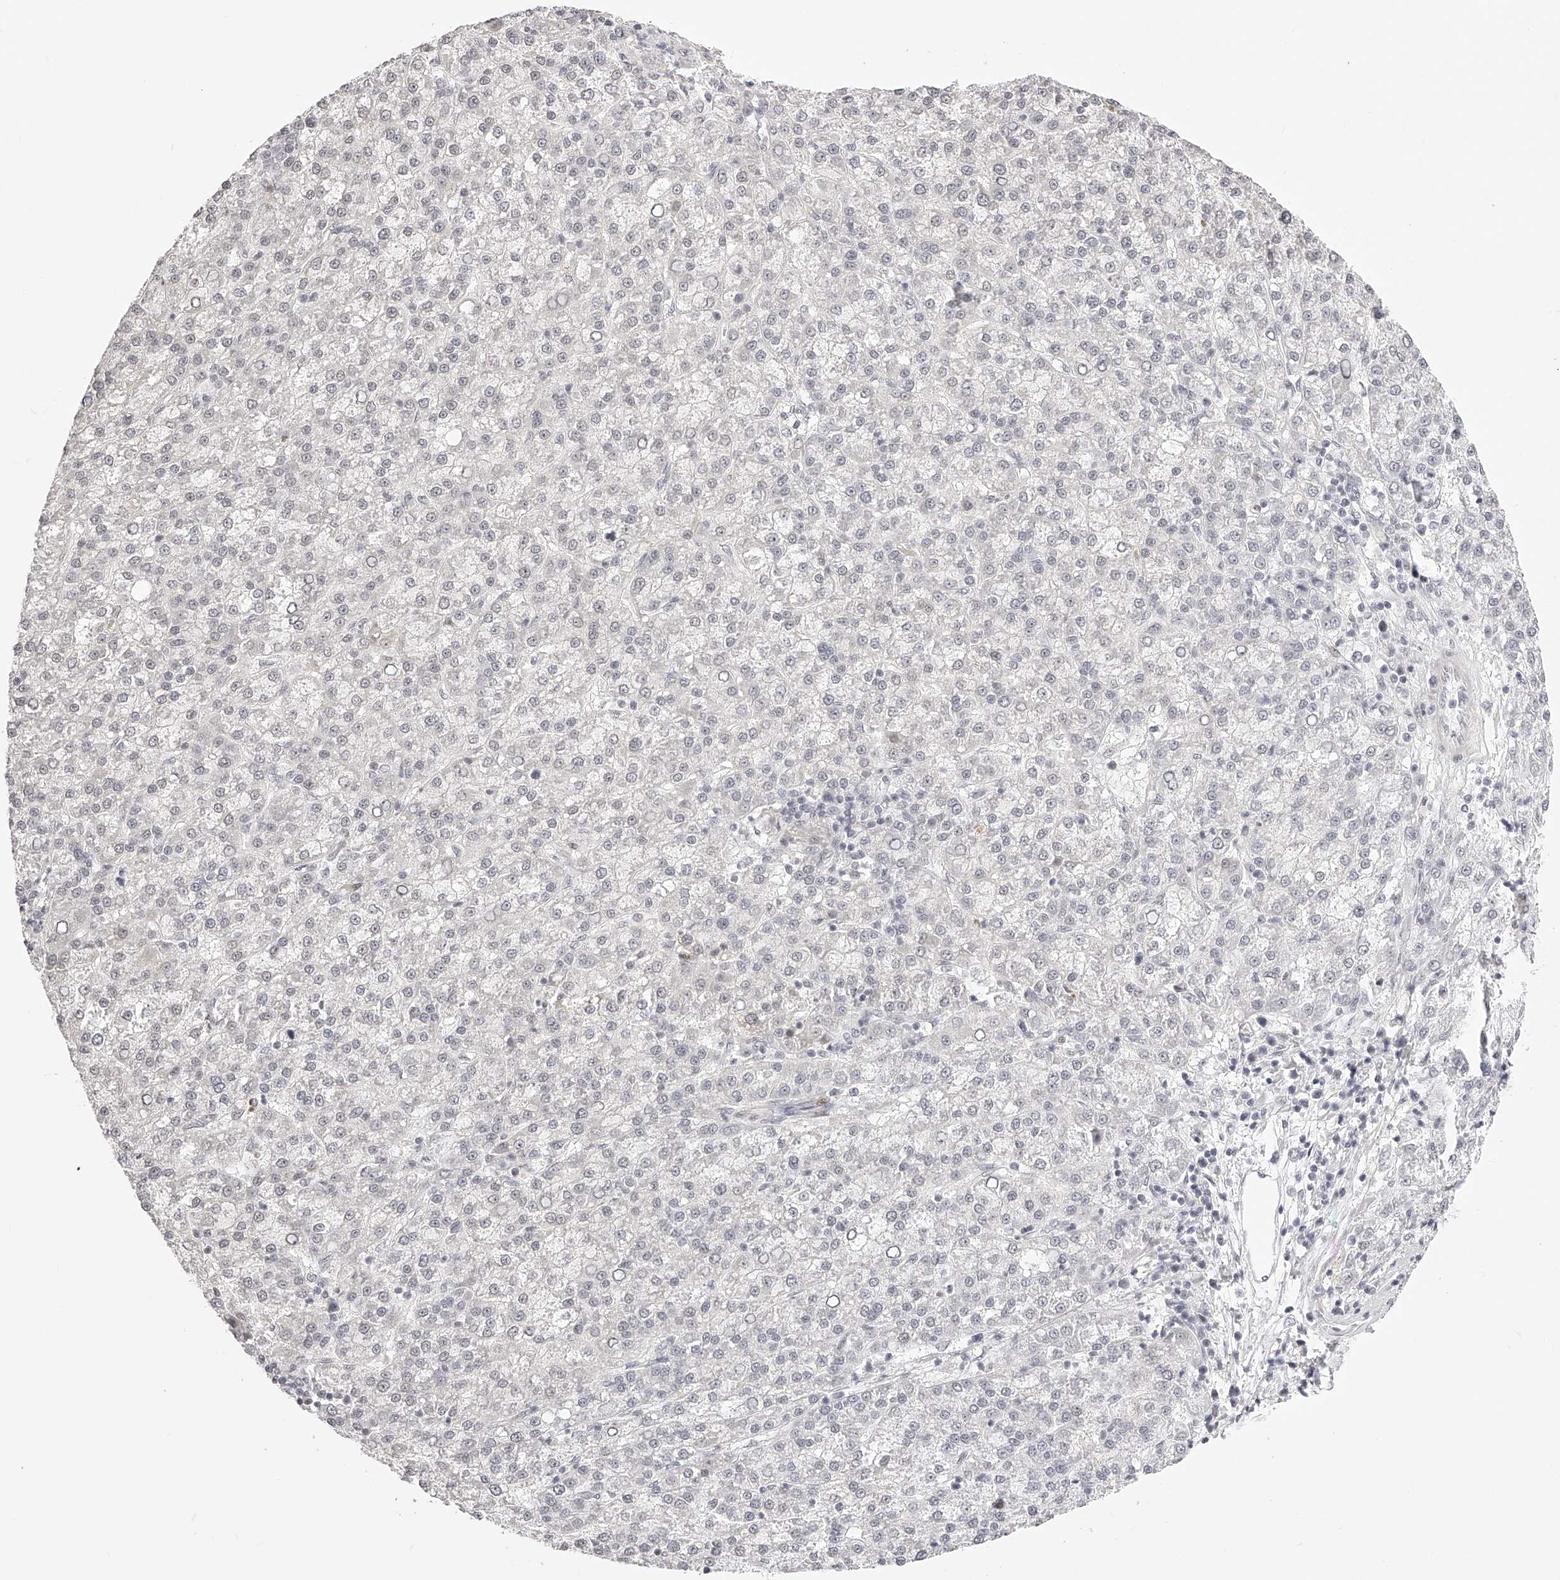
{"staining": {"intensity": "negative", "quantity": "none", "location": "none"}, "tissue": "liver cancer", "cell_type": "Tumor cells", "image_type": "cancer", "snomed": [{"axis": "morphology", "description": "Carcinoma, Hepatocellular, NOS"}, {"axis": "topography", "description": "Liver"}], "caption": "Immunohistochemistry of hepatocellular carcinoma (liver) displays no expression in tumor cells.", "gene": "PLEKHG1", "patient": {"sex": "female", "age": 58}}